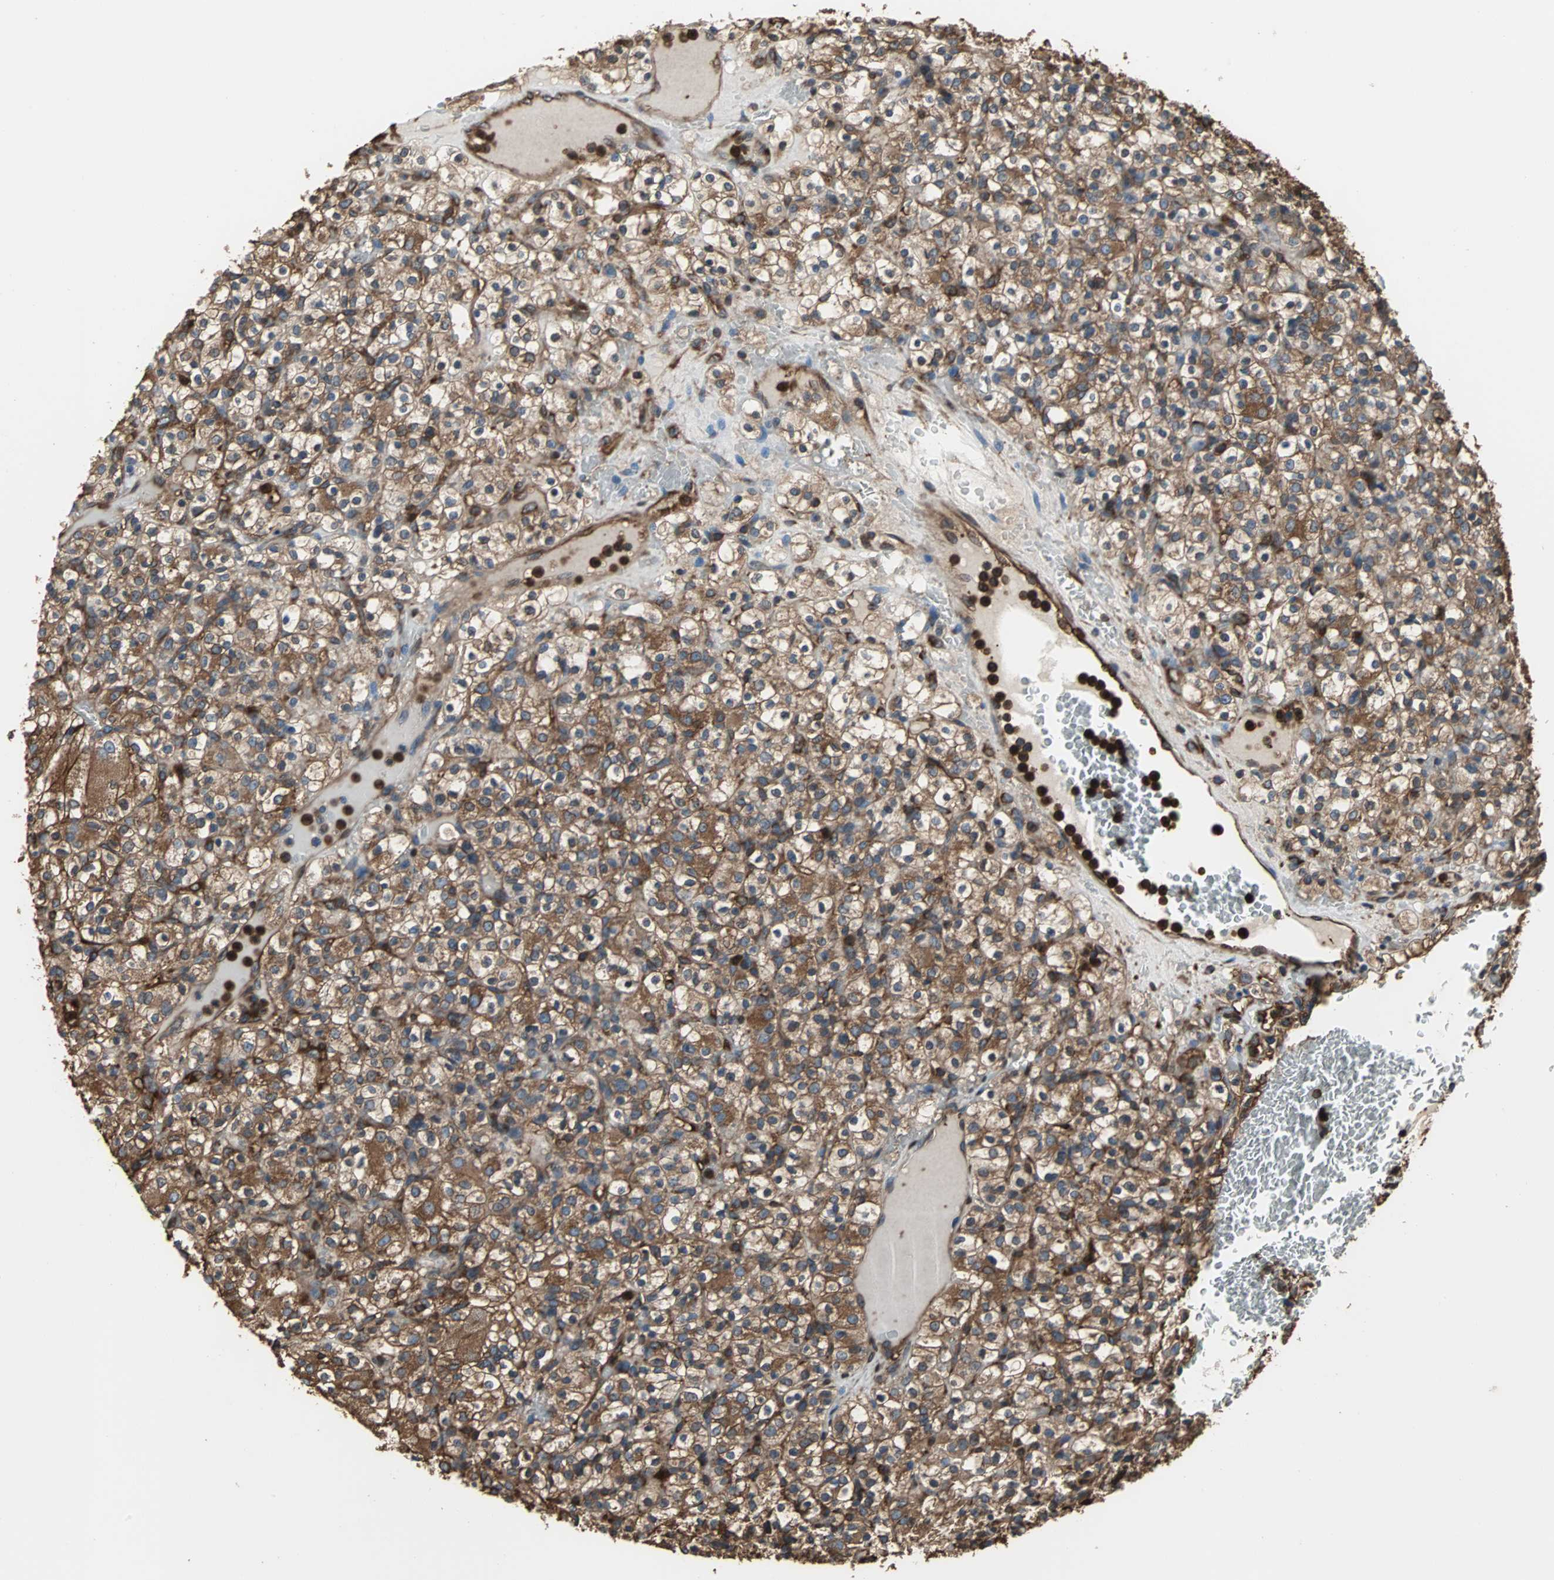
{"staining": {"intensity": "strong", "quantity": ">75%", "location": "cytoplasmic/membranous"}, "tissue": "renal cancer", "cell_type": "Tumor cells", "image_type": "cancer", "snomed": [{"axis": "morphology", "description": "Normal tissue, NOS"}, {"axis": "morphology", "description": "Adenocarcinoma, NOS"}, {"axis": "topography", "description": "Kidney"}], "caption": "Immunohistochemistry micrograph of human renal cancer stained for a protein (brown), which demonstrates high levels of strong cytoplasmic/membranous expression in about >75% of tumor cells.", "gene": "ACTN1", "patient": {"sex": "female", "age": 72}}